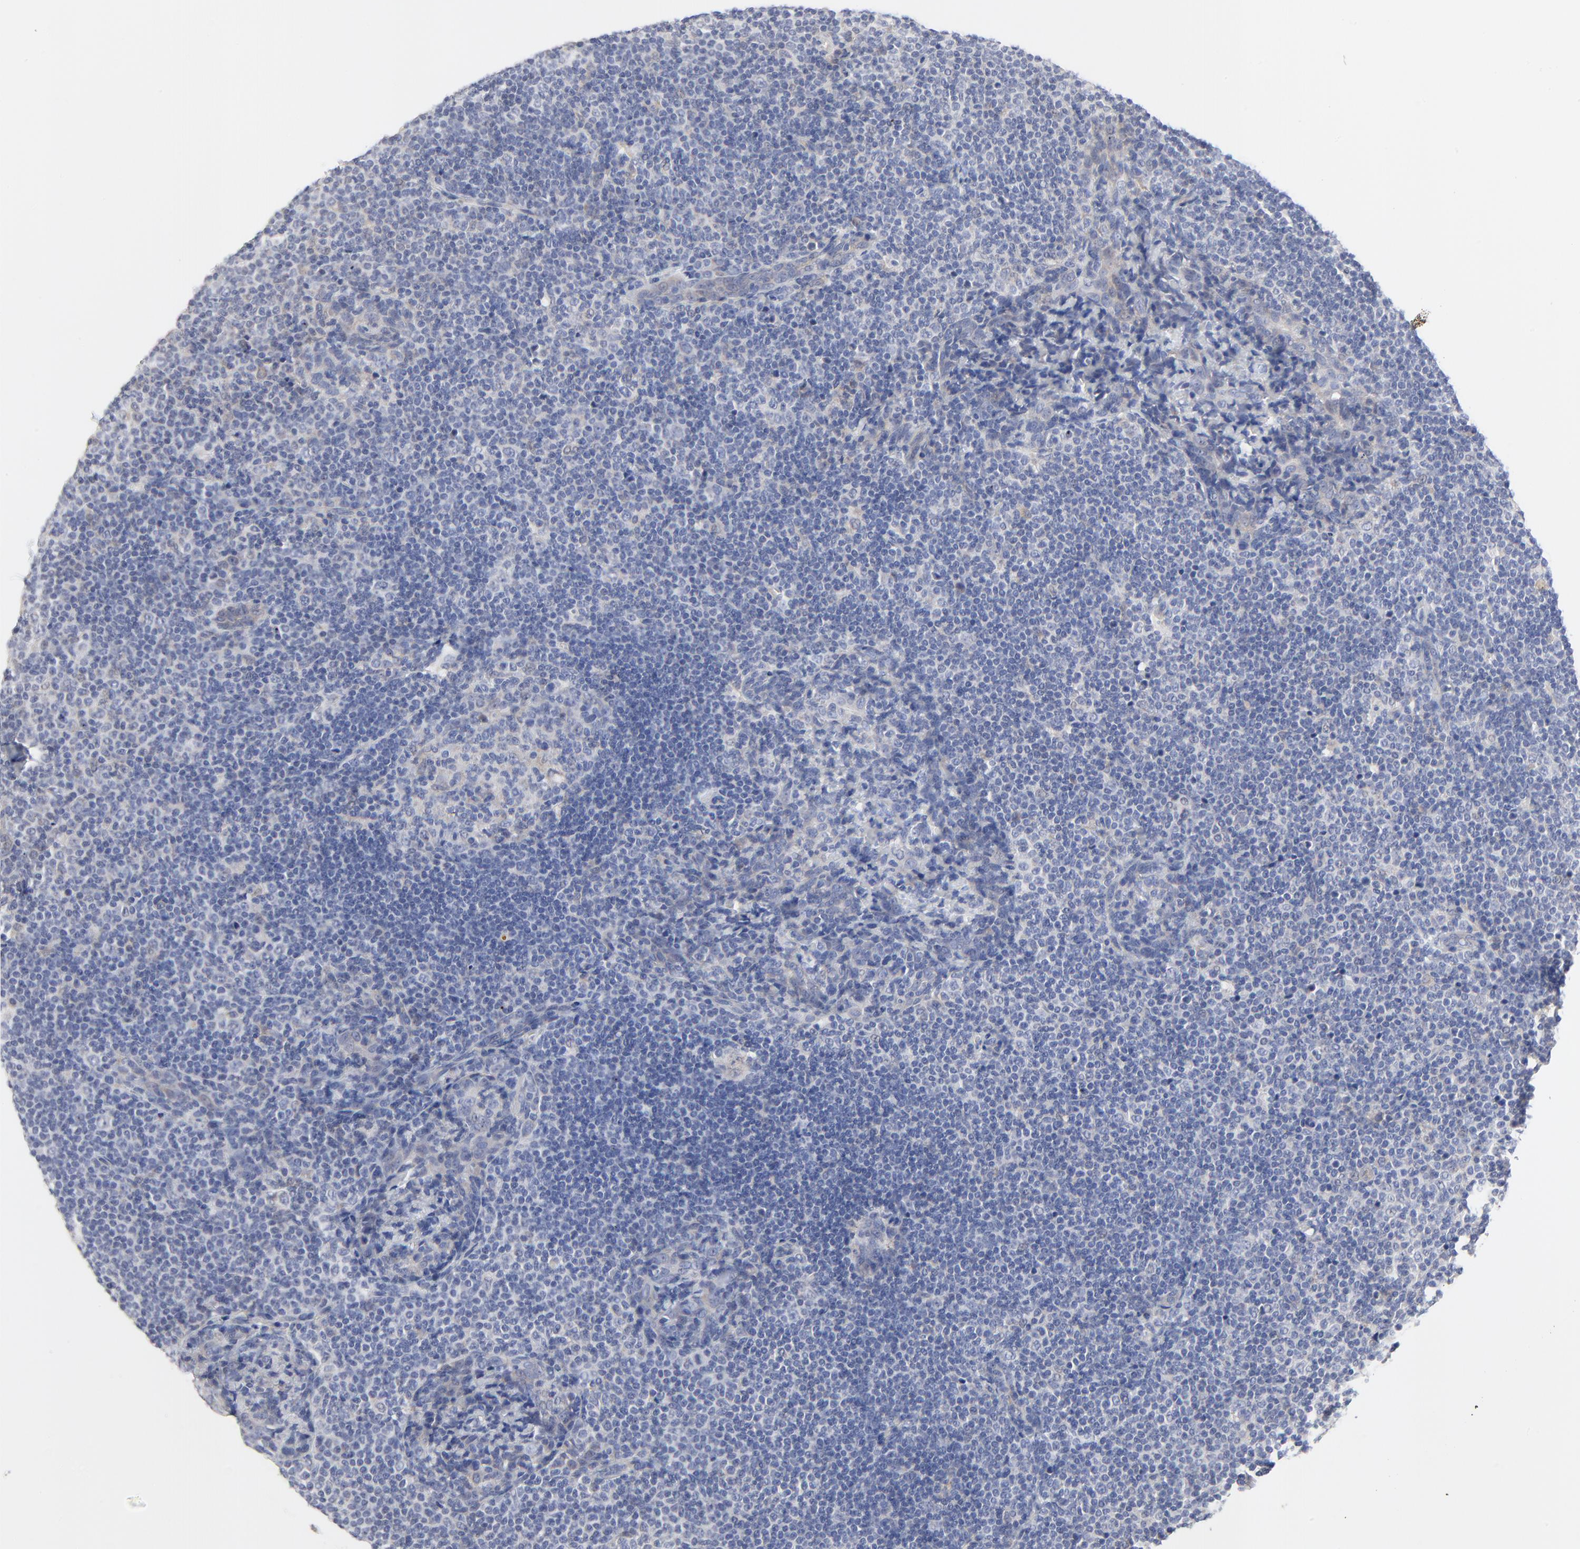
{"staining": {"intensity": "weak", "quantity": "<25%", "location": "cytoplasmic/membranous"}, "tissue": "lymph node", "cell_type": "Germinal center cells", "image_type": "normal", "snomed": [{"axis": "morphology", "description": "Normal tissue, NOS"}, {"axis": "morphology", "description": "Uncertain malignant potential"}, {"axis": "topography", "description": "Lymph node"}, {"axis": "topography", "description": "Salivary gland, NOS"}], "caption": "Lymph node stained for a protein using IHC demonstrates no positivity germinal center cells.", "gene": "DHRSX", "patient": {"sex": "female", "age": 51}}